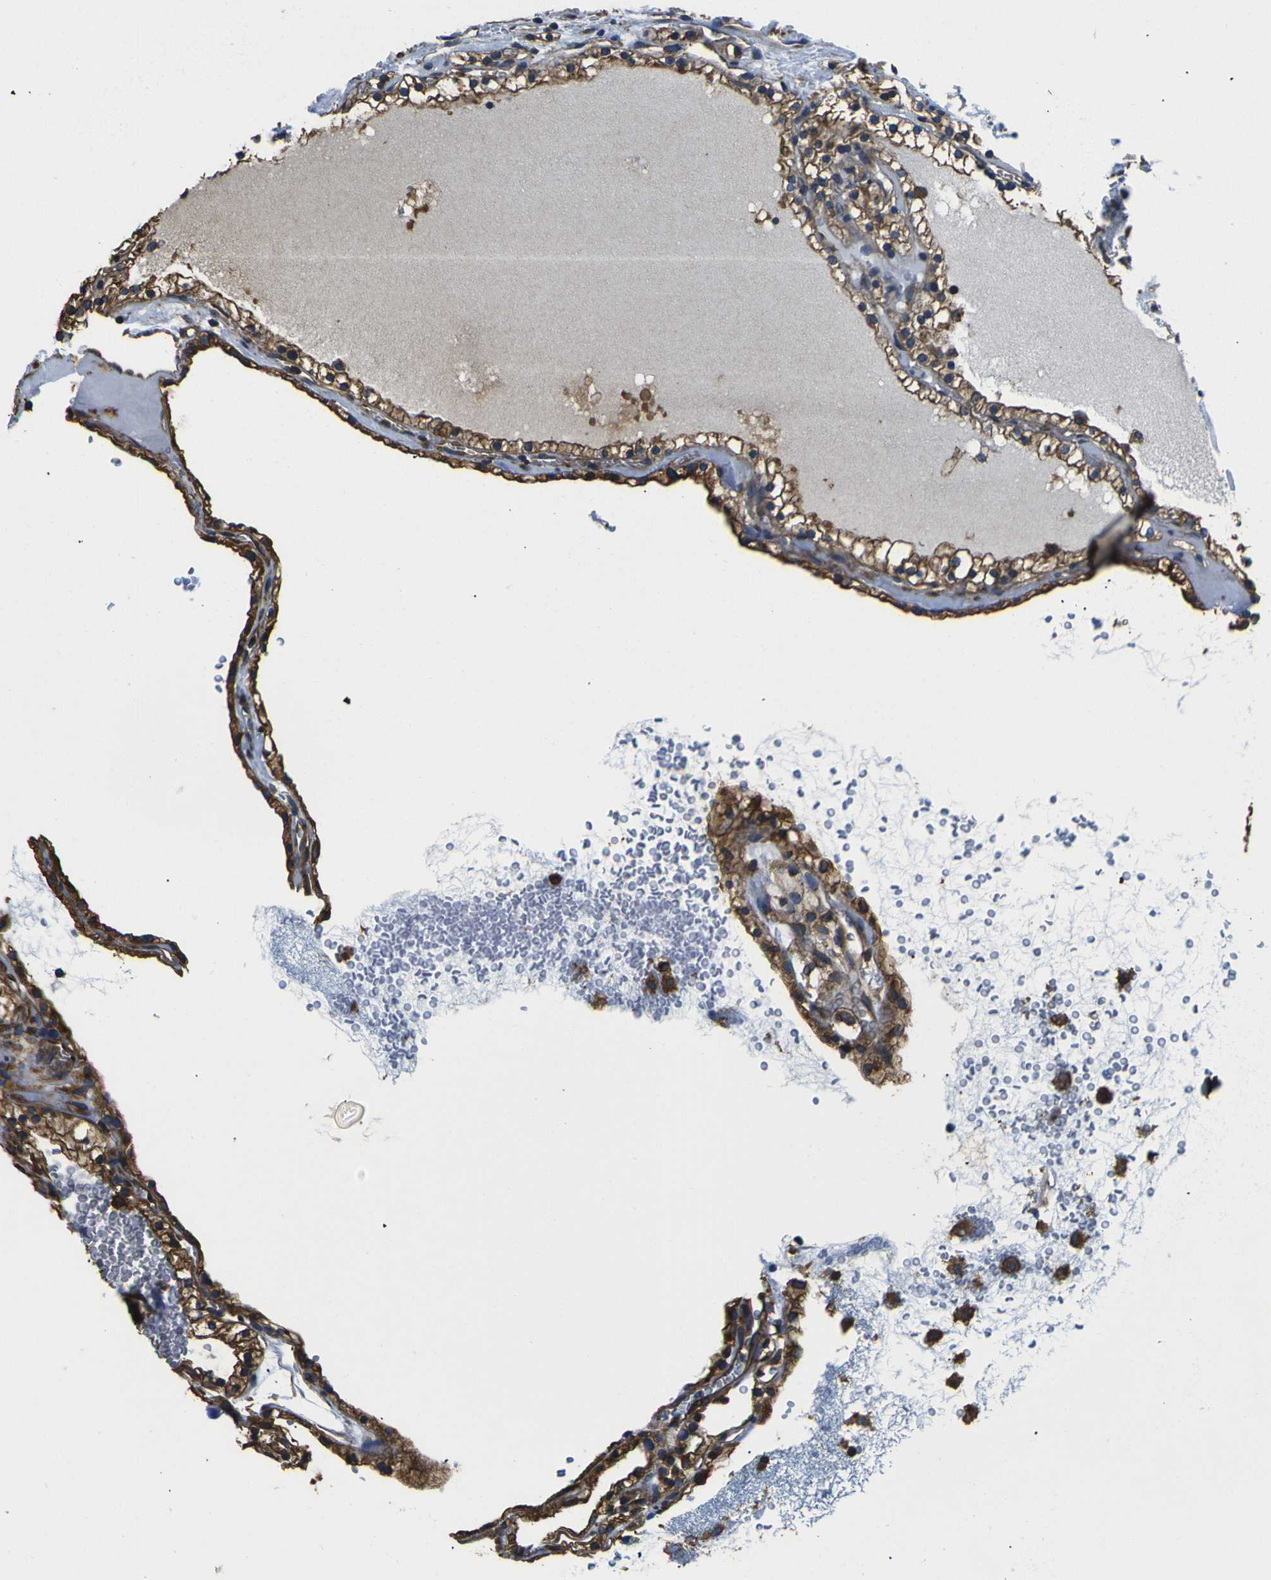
{"staining": {"intensity": "strong", "quantity": ">75%", "location": "cytoplasmic/membranous"}, "tissue": "renal cancer", "cell_type": "Tumor cells", "image_type": "cancer", "snomed": [{"axis": "morphology", "description": "Adenocarcinoma, NOS"}, {"axis": "topography", "description": "Kidney"}], "caption": "IHC of renal cancer displays high levels of strong cytoplasmic/membranous expression in about >75% of tumor cells.", "gene": "TUBB", "patient": {"sex": "female", "age": 41}}